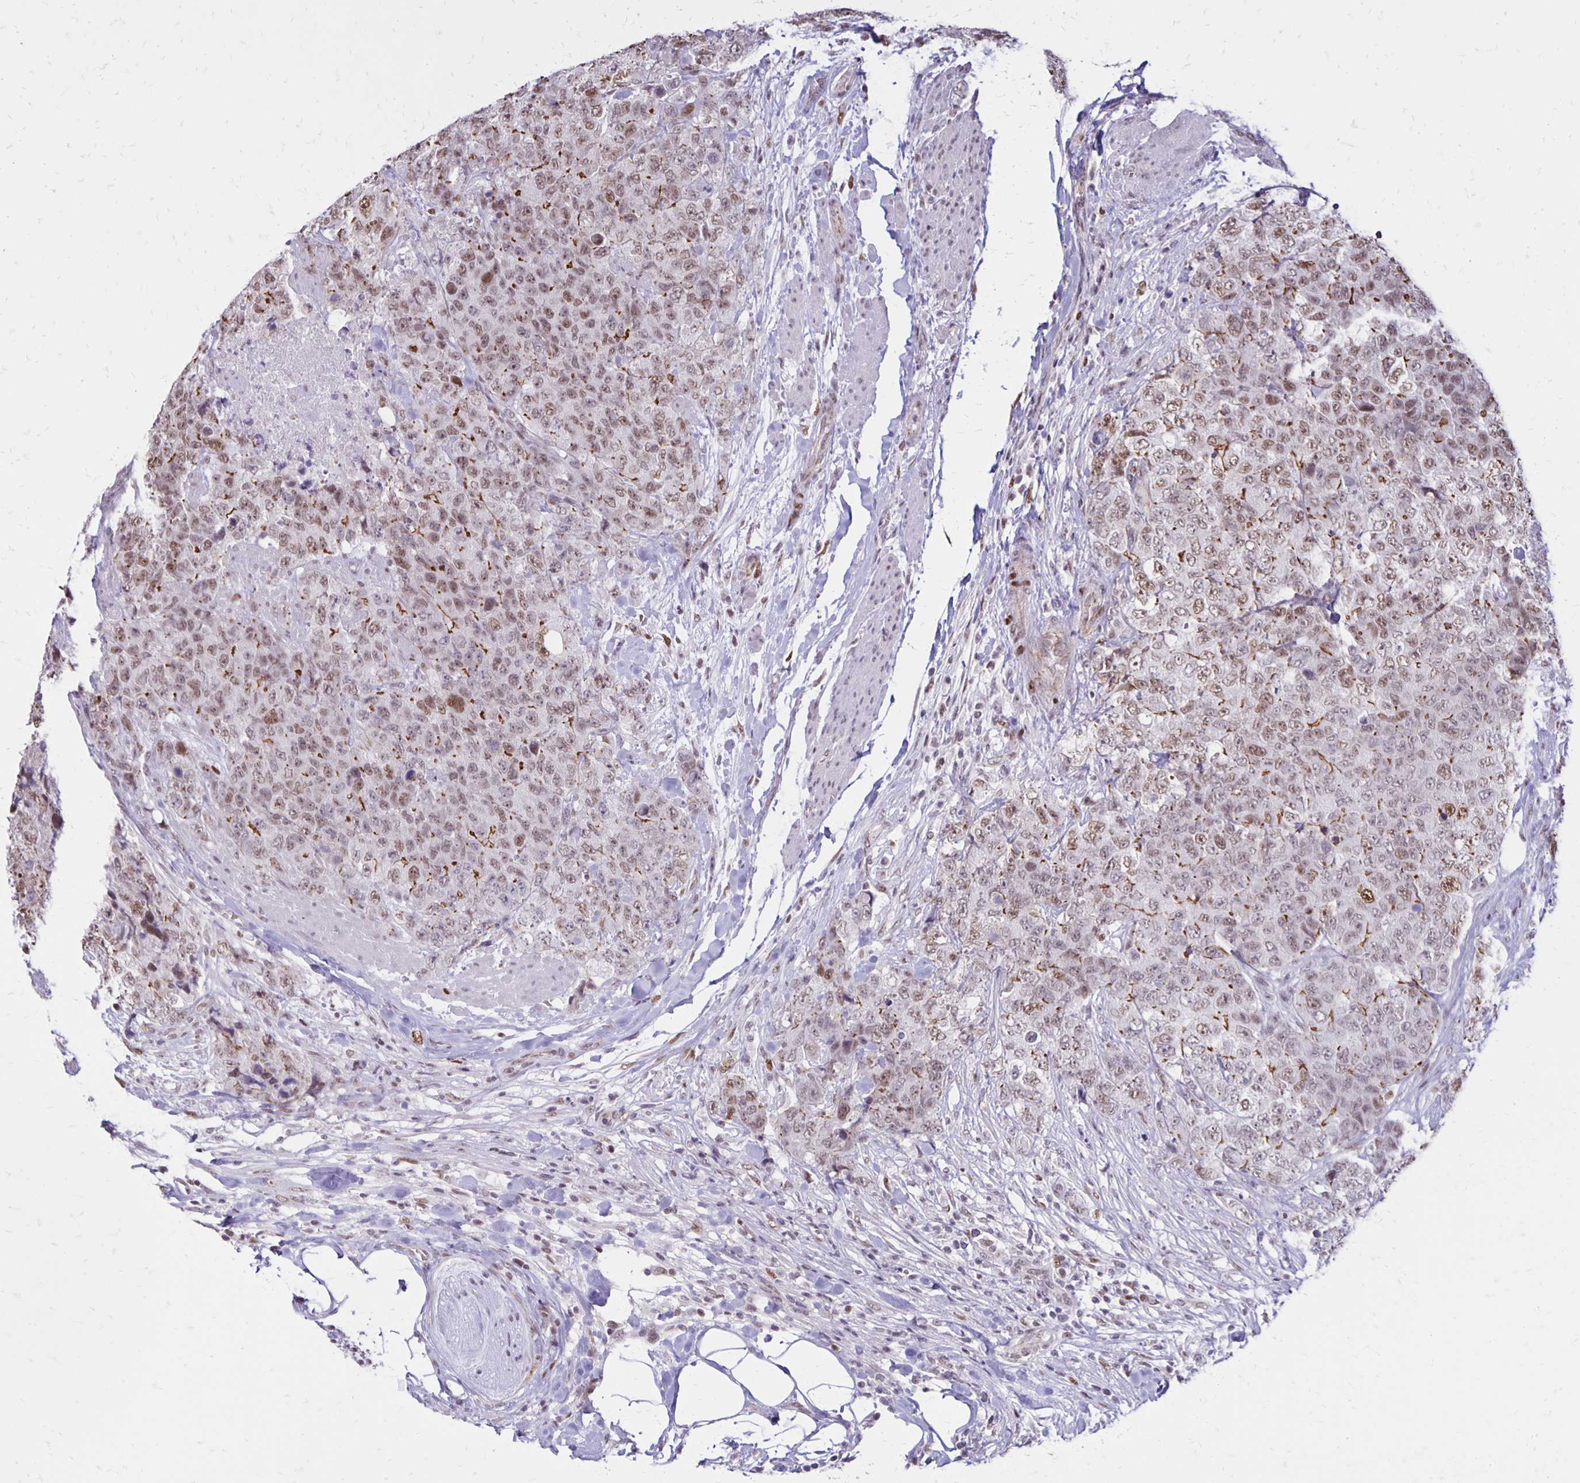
{"staining": {"intensity": "weak", "quantity": ">75%", "location": "cytoplasmic/membranous,nuclear"}, "tissue": "urothelial cancer", "cell_type": "Tumor cells", "image_type": "cancer", "snomed": [{"axis": "morphology", "description": "Urothelial carcinoma, High grade"}, {"axis": "topography", "description": "Urinary bladder"}], "caption": "DAB (3,3'-diaminobenzidine) immunohistochemical staining of urothelial carcinoma (high-grade) exhibits weak cytoplasmic/membranous and nuclear protein staining in about >75% of tumor cells.", "gene": "DDB2", "patient": {"sex": "female", "age": 78}}